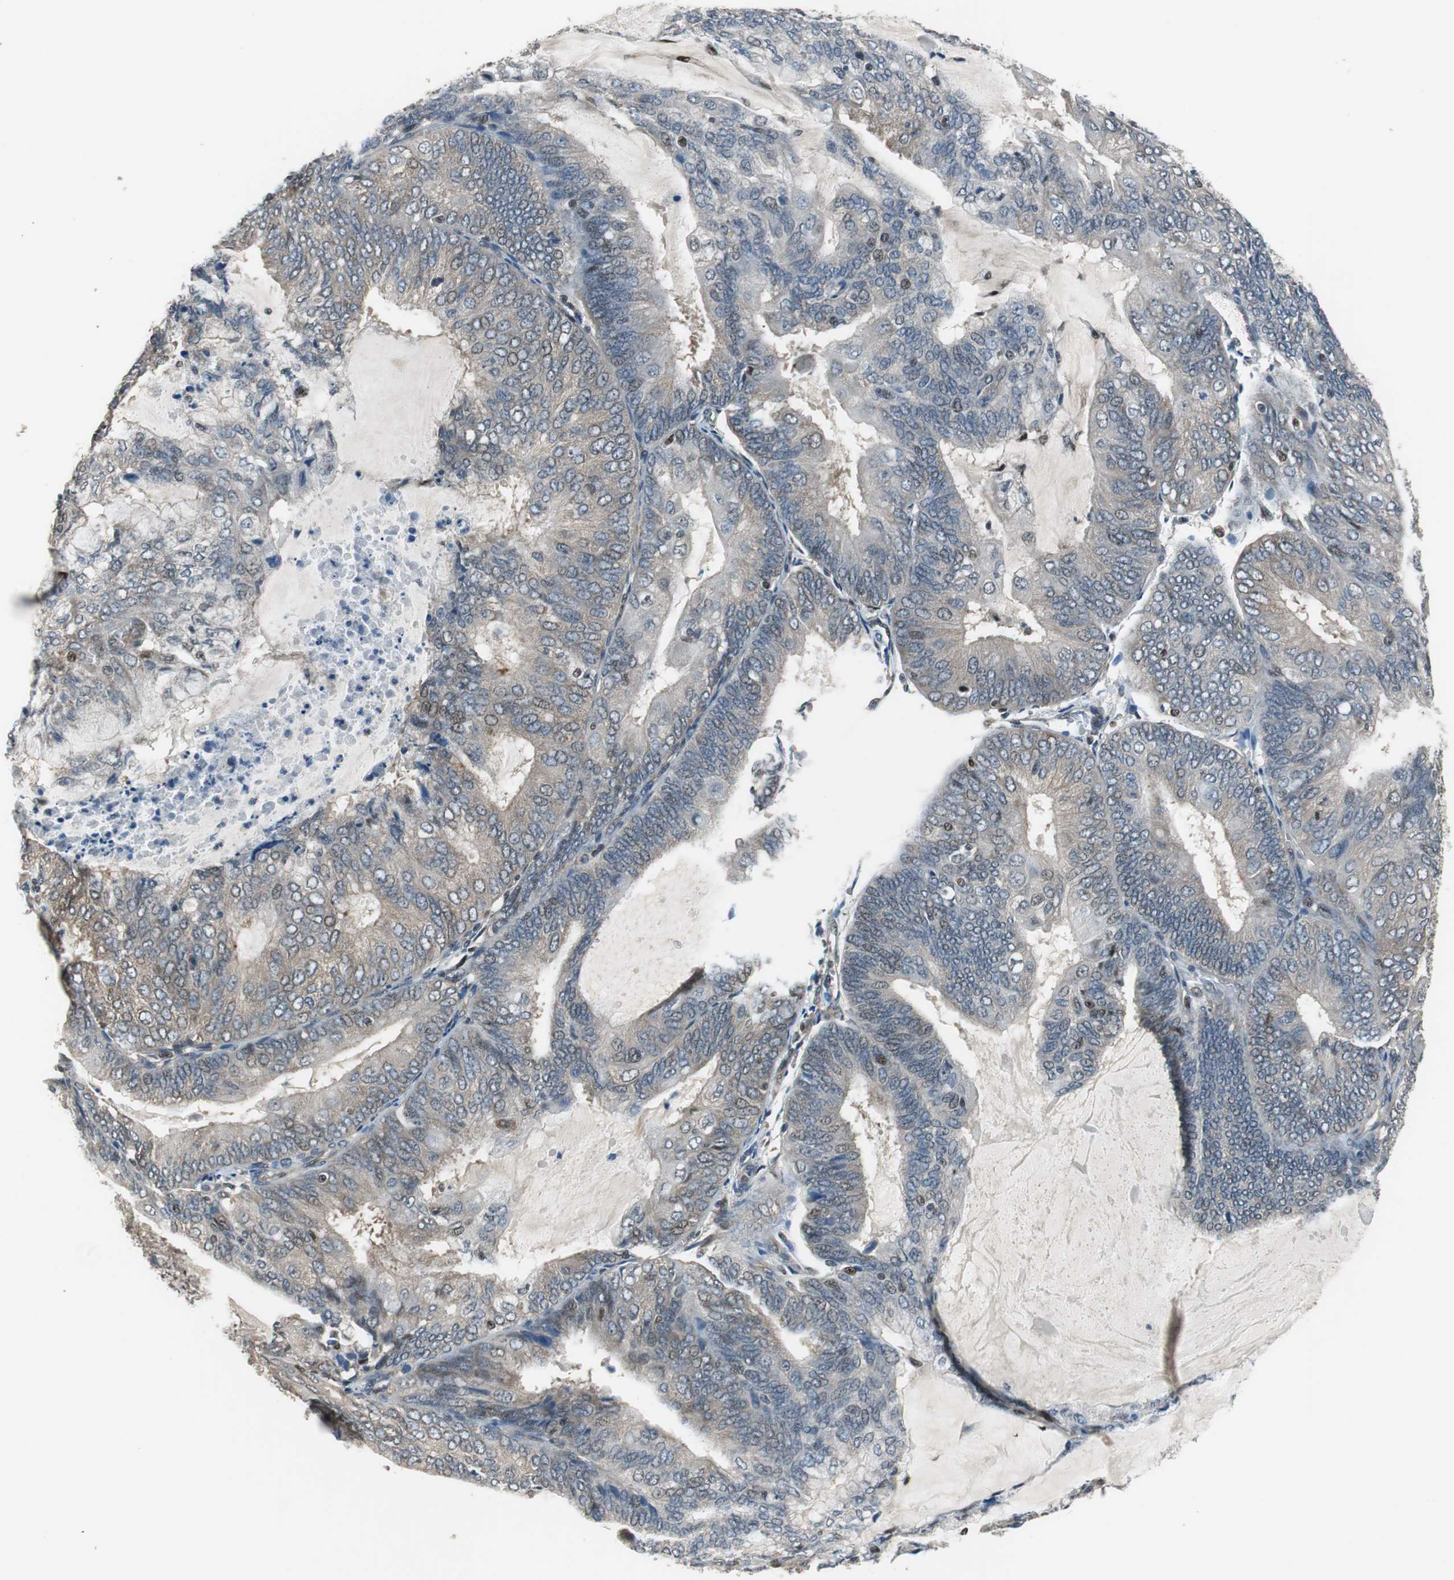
{"staining": {"intensity": "weak", "quantity": "25%-75%", "location": "cytoplasmic/membranous"}, "tissue": "endometrial cancer", "cell_type": "Tumor cells", "image_type": "cancer", "snomed": [{"axis": "morphology", "description": "Adenocarcinoma, NOS"}, {"axis": "topography", "description": "Endometrium"}], "caption": "Endometrial adenocarcinoma stained with immunohistochemistry (IHC) exhibits weak cytoplasmic/membranous staining in about 25%-75% of tumor cells.", "gene": "MAFB", "patient": {"sex": "female", "age": 81}}